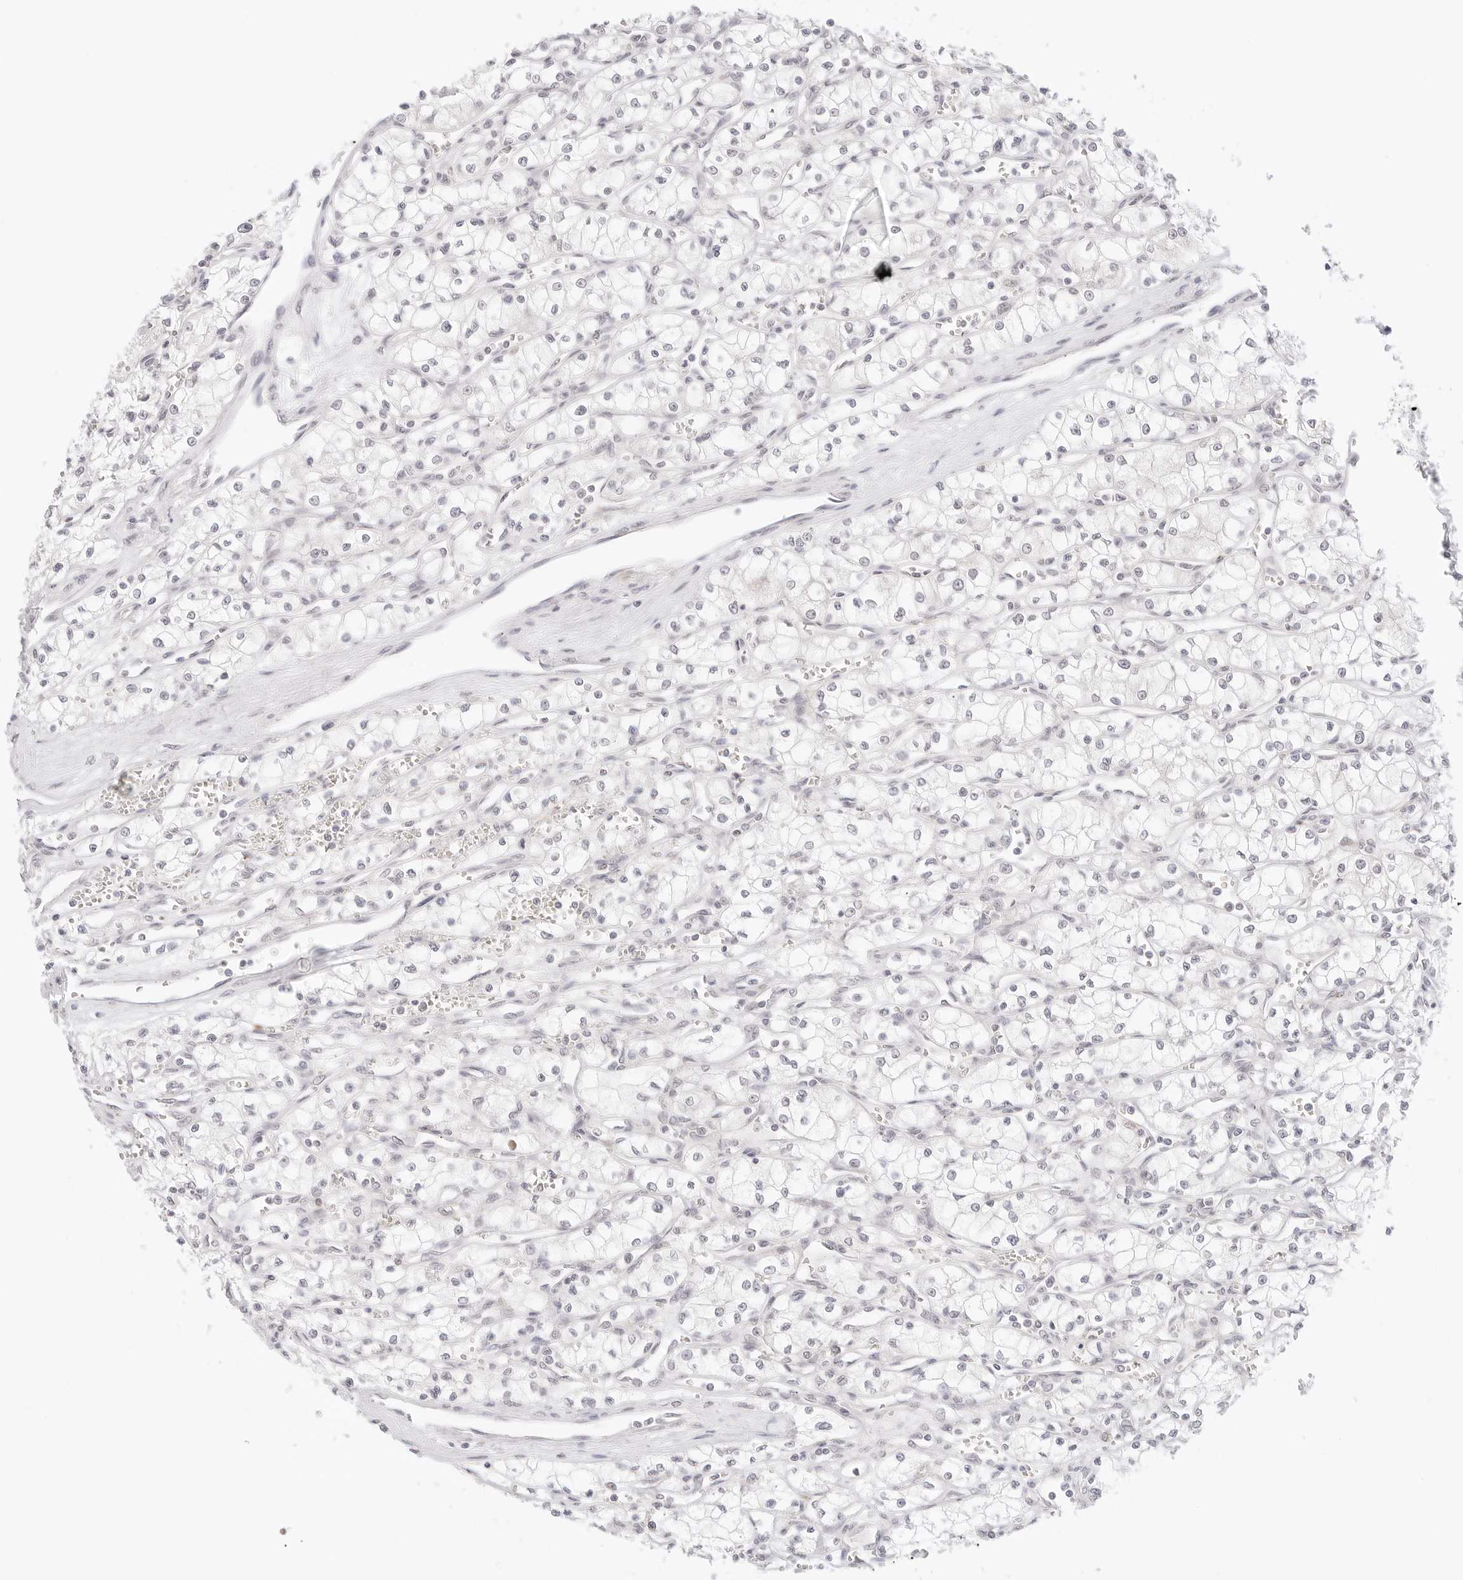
{"staining": {"intensity": "negative", "quantity": "none", "location": "none"}, "tissue": "renal cancer", "cell_type": "Tumor cells", "image_type": "cancer", "snomed": [{"axis": "morphology", "description": "Adenocarcinoma, NOS"}, {"axis": "topography", "description": "Kidney"}], "caption": "This is an IHC micrograph of human renal cancer (adenocarcinoma). There is no staining in tumor cells.", "gene": "XKR4", "patient": {"sex": "male", "age": 59}}